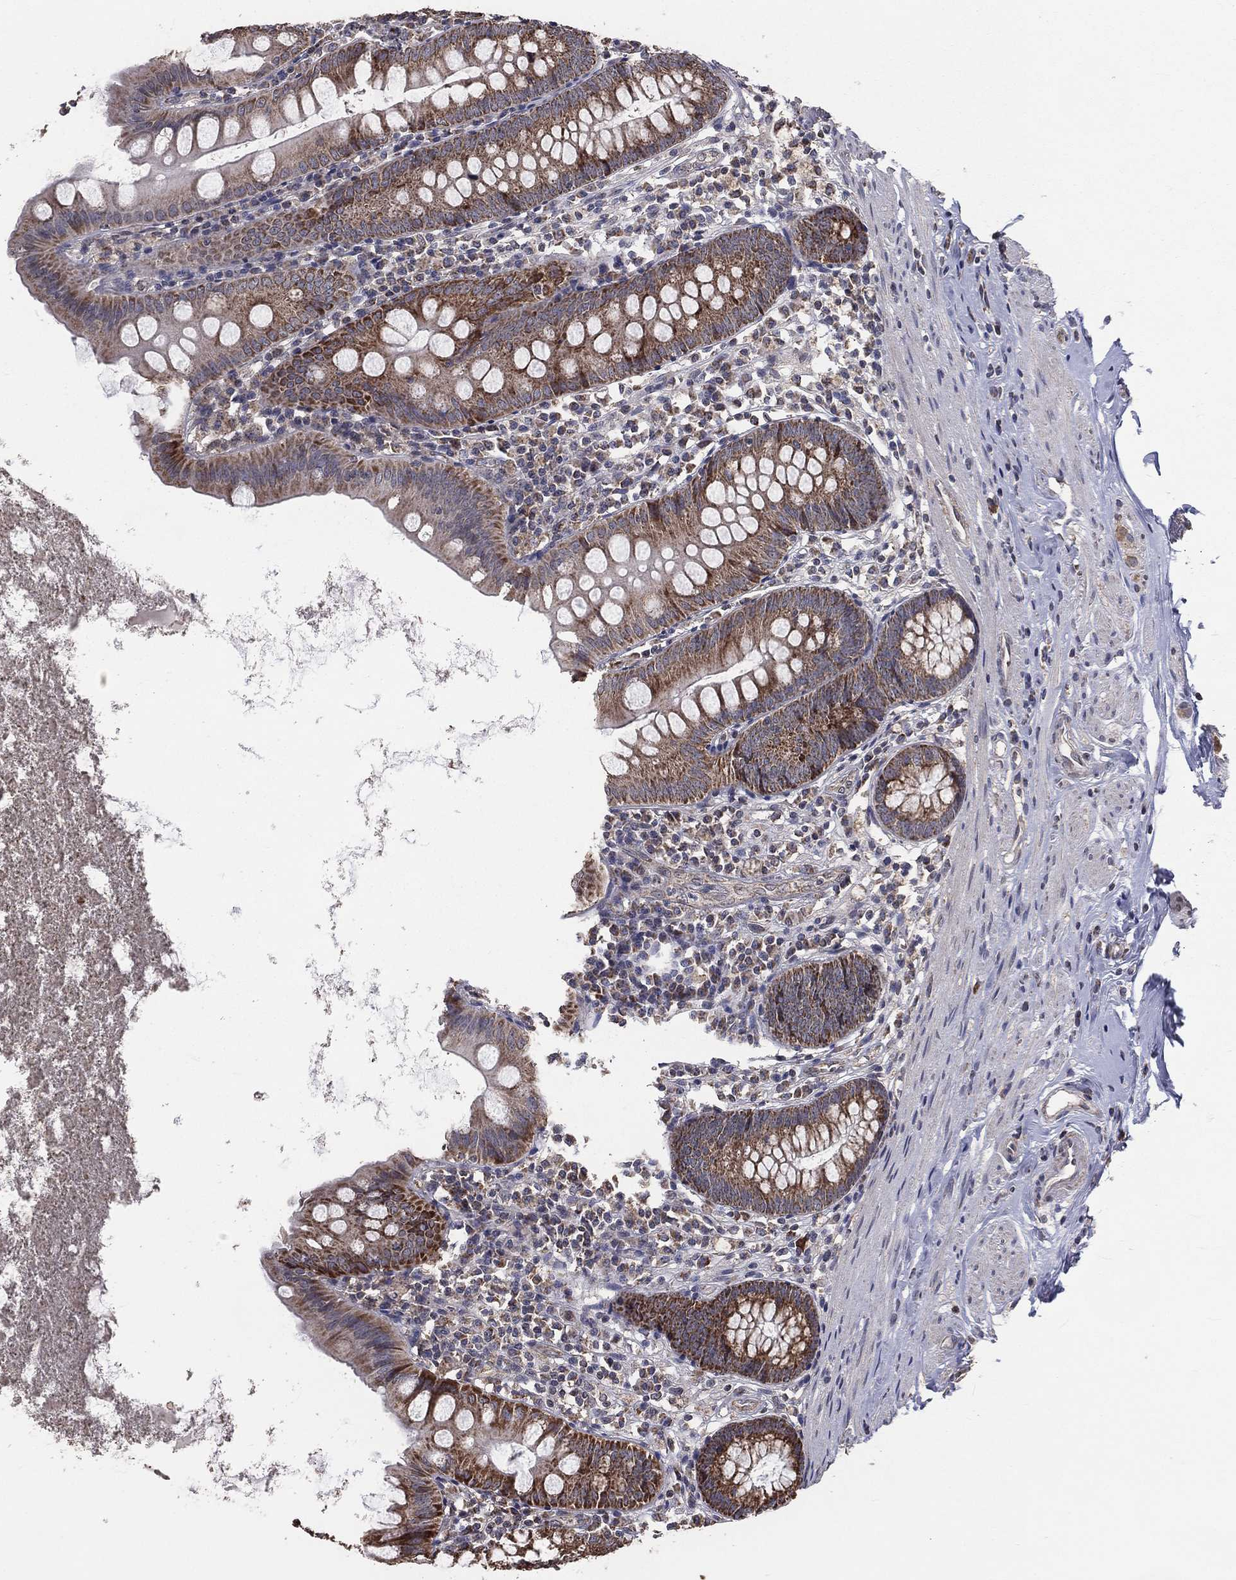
{"staining": {"intensity": "strong", "quantity": "25%-75%", "location": "cytoplasmic/membranous"}, "tissue": "appendix", "cell_type": "Glandular cells", "image_type": "normal", "snomed": [{"axis": "morphology", "description": "Normal tissue, NOS"}, {"axis": "topography", "description": "Appendix"}], "caption": "Appendix stained for a protein exhibits strong cytoplasmic/membranous positivity in glandular cells. (DAB (3,3'-diaminobenzidine) = brown stain, brightfield microscopy at high magnification).", "gene": "MRPL46", "patient": {"sex": "female", "age": 82}}